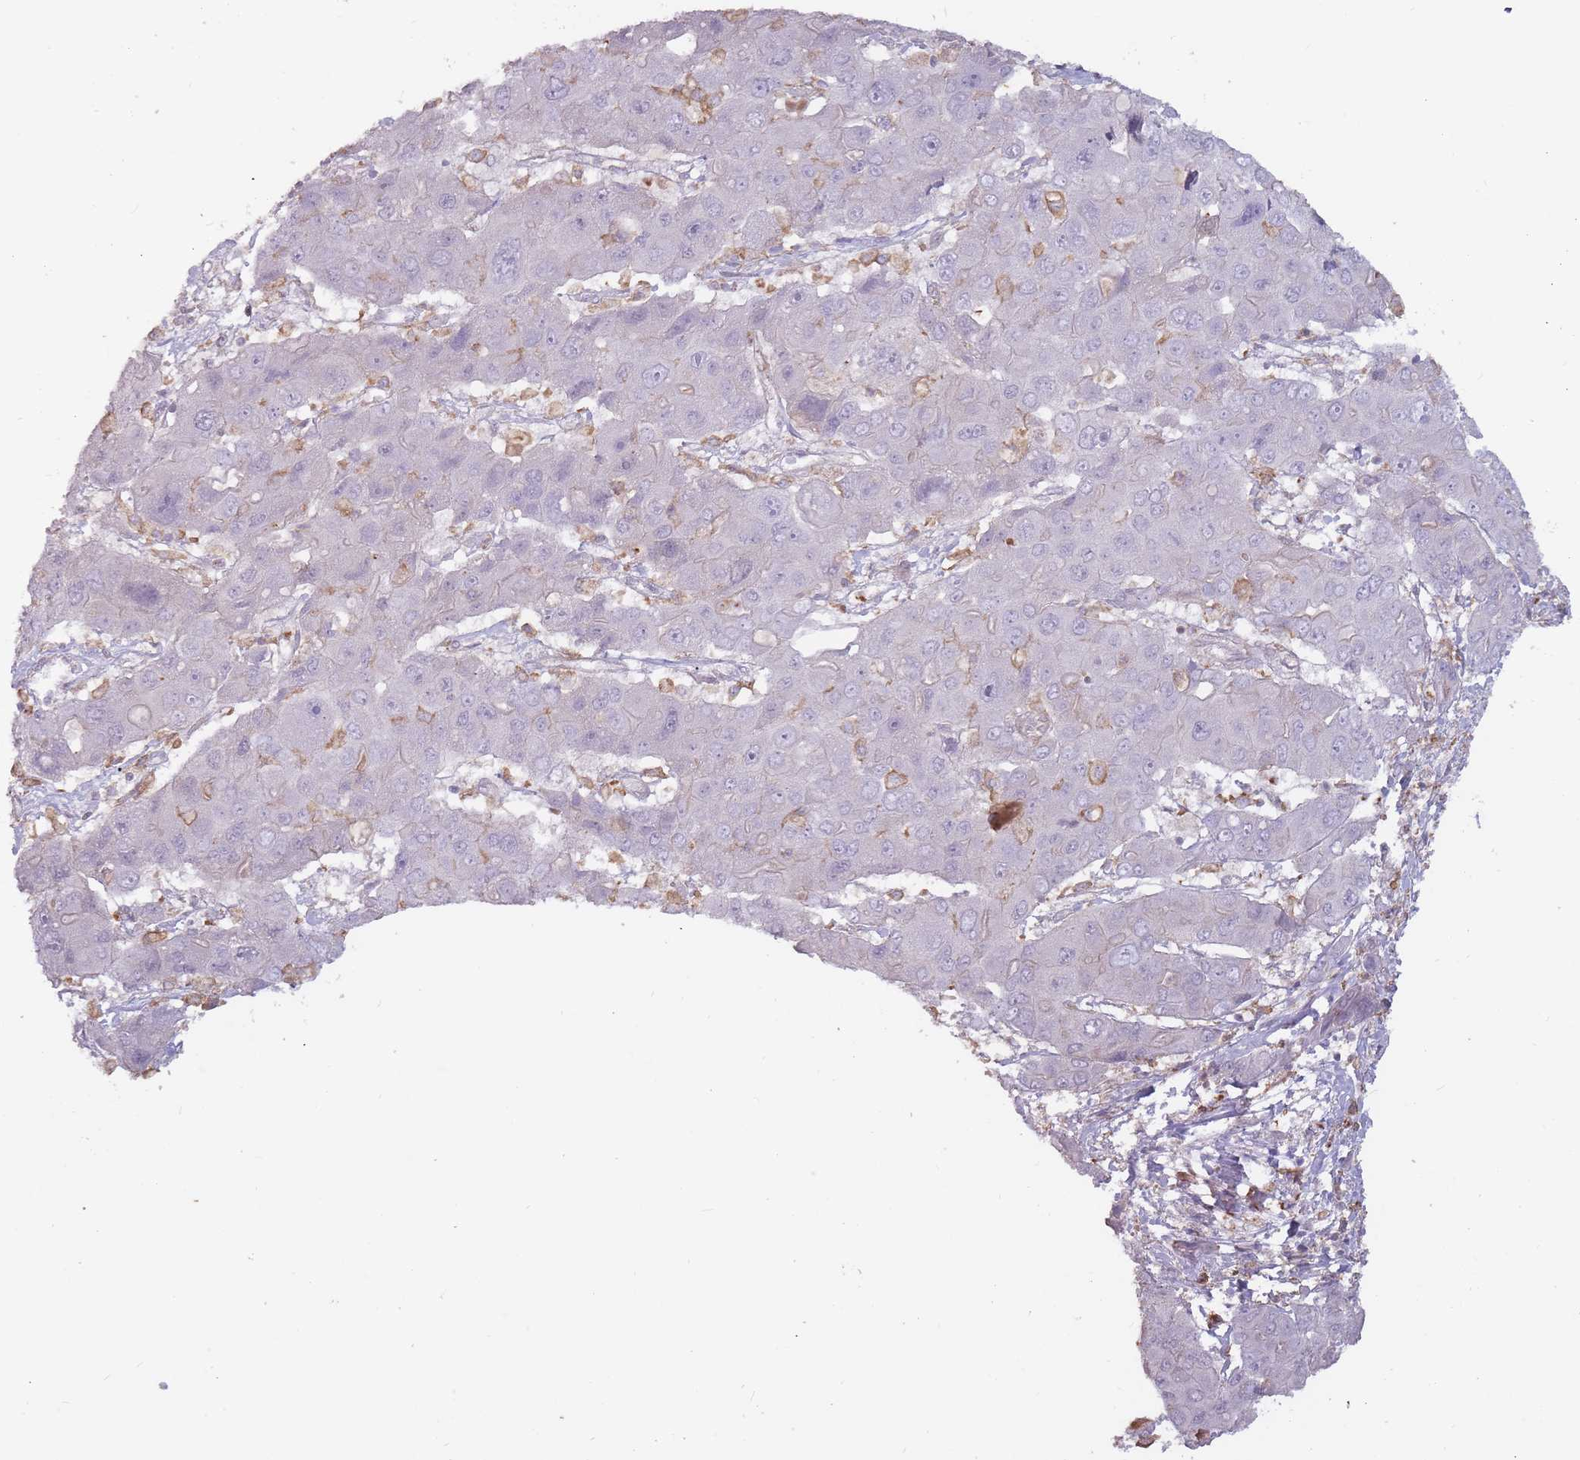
{"staining": {"intensity": "negative", "quantity": "none", "location": "none"}, "tissue": "liver cancer", "cell_type": "Tumor cells", "image_type": "cancer", "snomed": [{"axis": "morphology", "description": "Cholangiocarcinoma"}, {"axis": "topography", "description": "Liver"}], "caption": "The photomicrograph demonstrates no staining of tumor cells in cholangiocarcinoma (liver).", "gene": "TET3", "patient": {"sex": "male", "age": 67}}